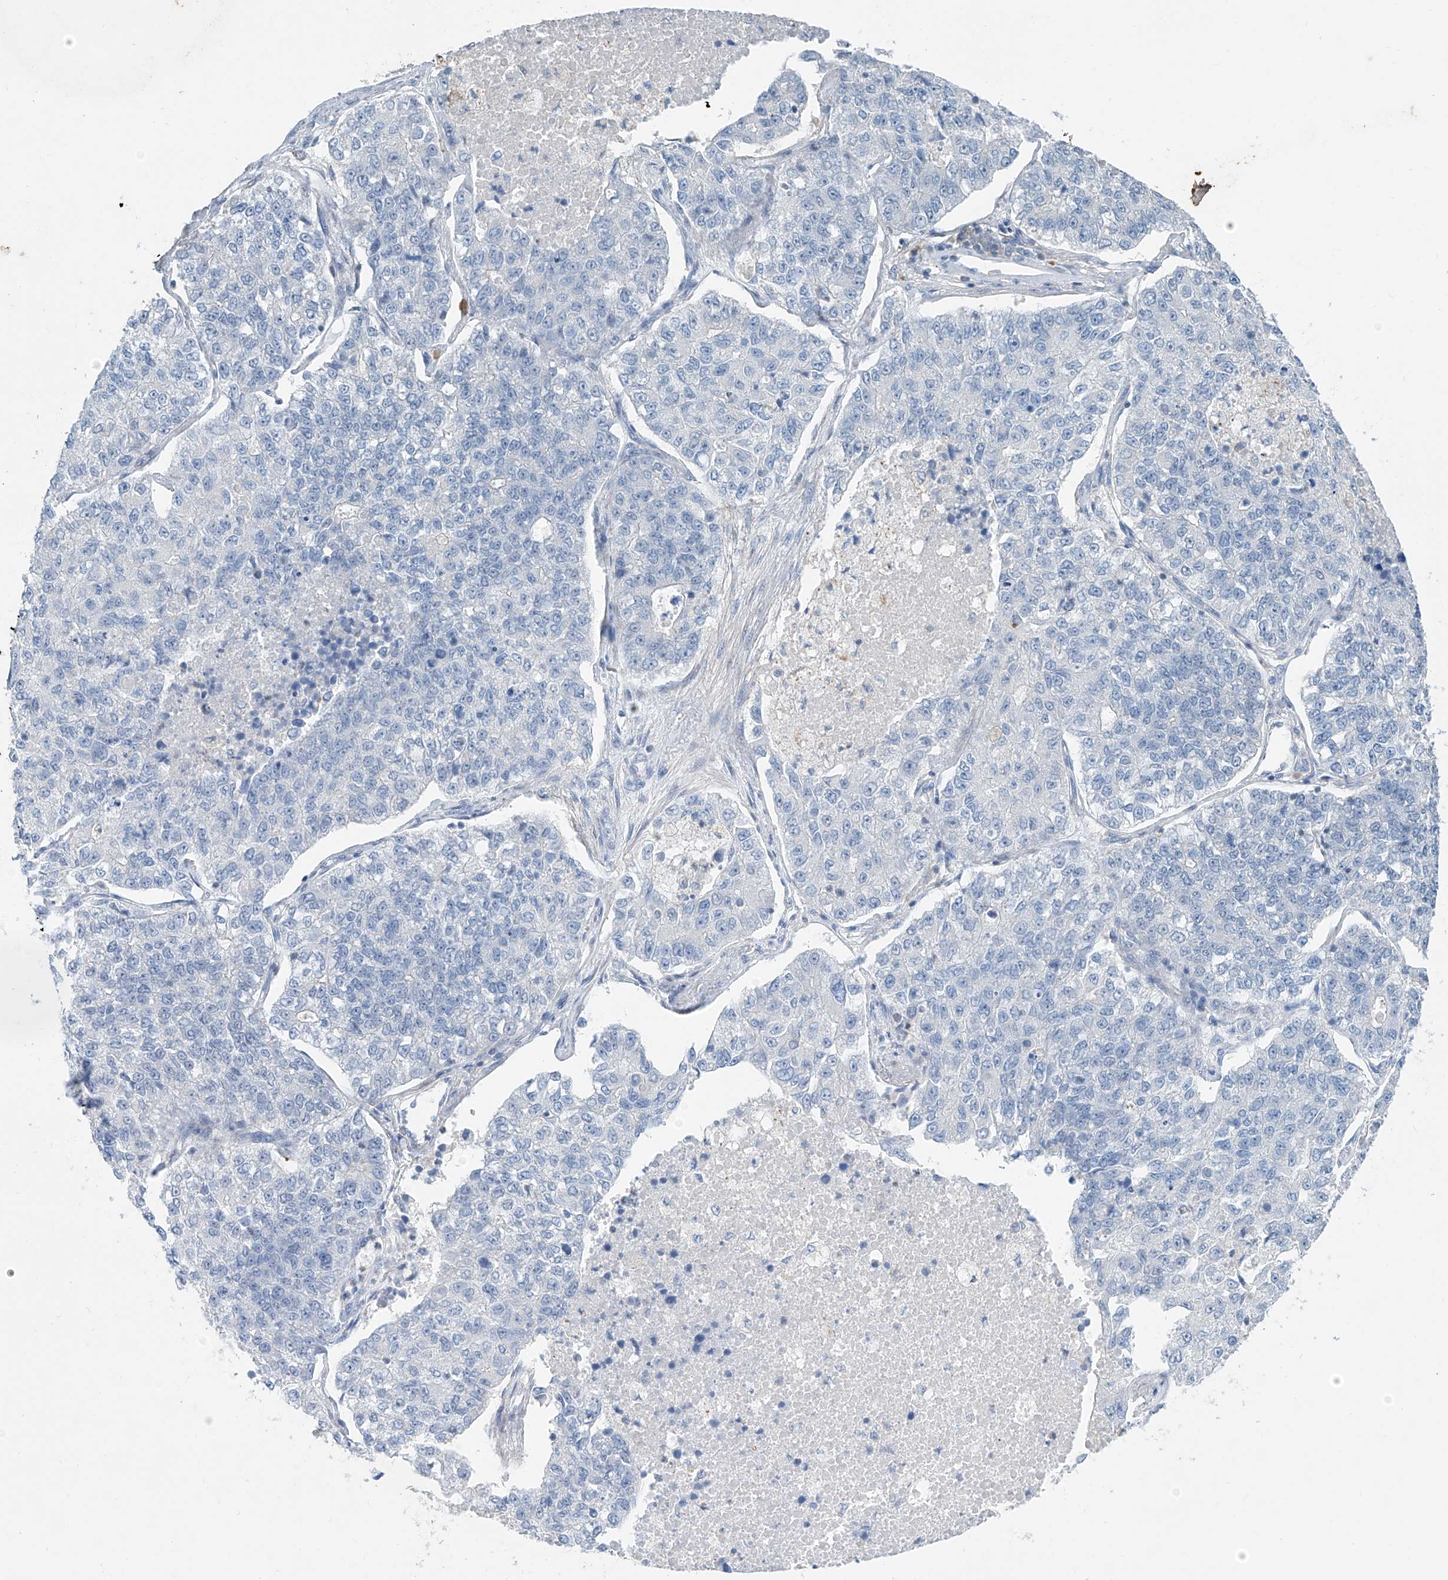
{"staining": {"intensity": "negative", "quantity": "none", "location": "none"}, "tissue": "lung cancer", "cell_type": "Tumor cells", "image_type": "cancer", "snomed": [{"axis": "morphology", "description": "Adenocarcinoma, NOS"}, {"axis": "topography", "description": "Lung"}], "caption": "Protein analysis of lung cancer shows no significant staining in tumor cells.", "gene": "ANKRD34A", "patient": {"sex": "male", "age": 49}}